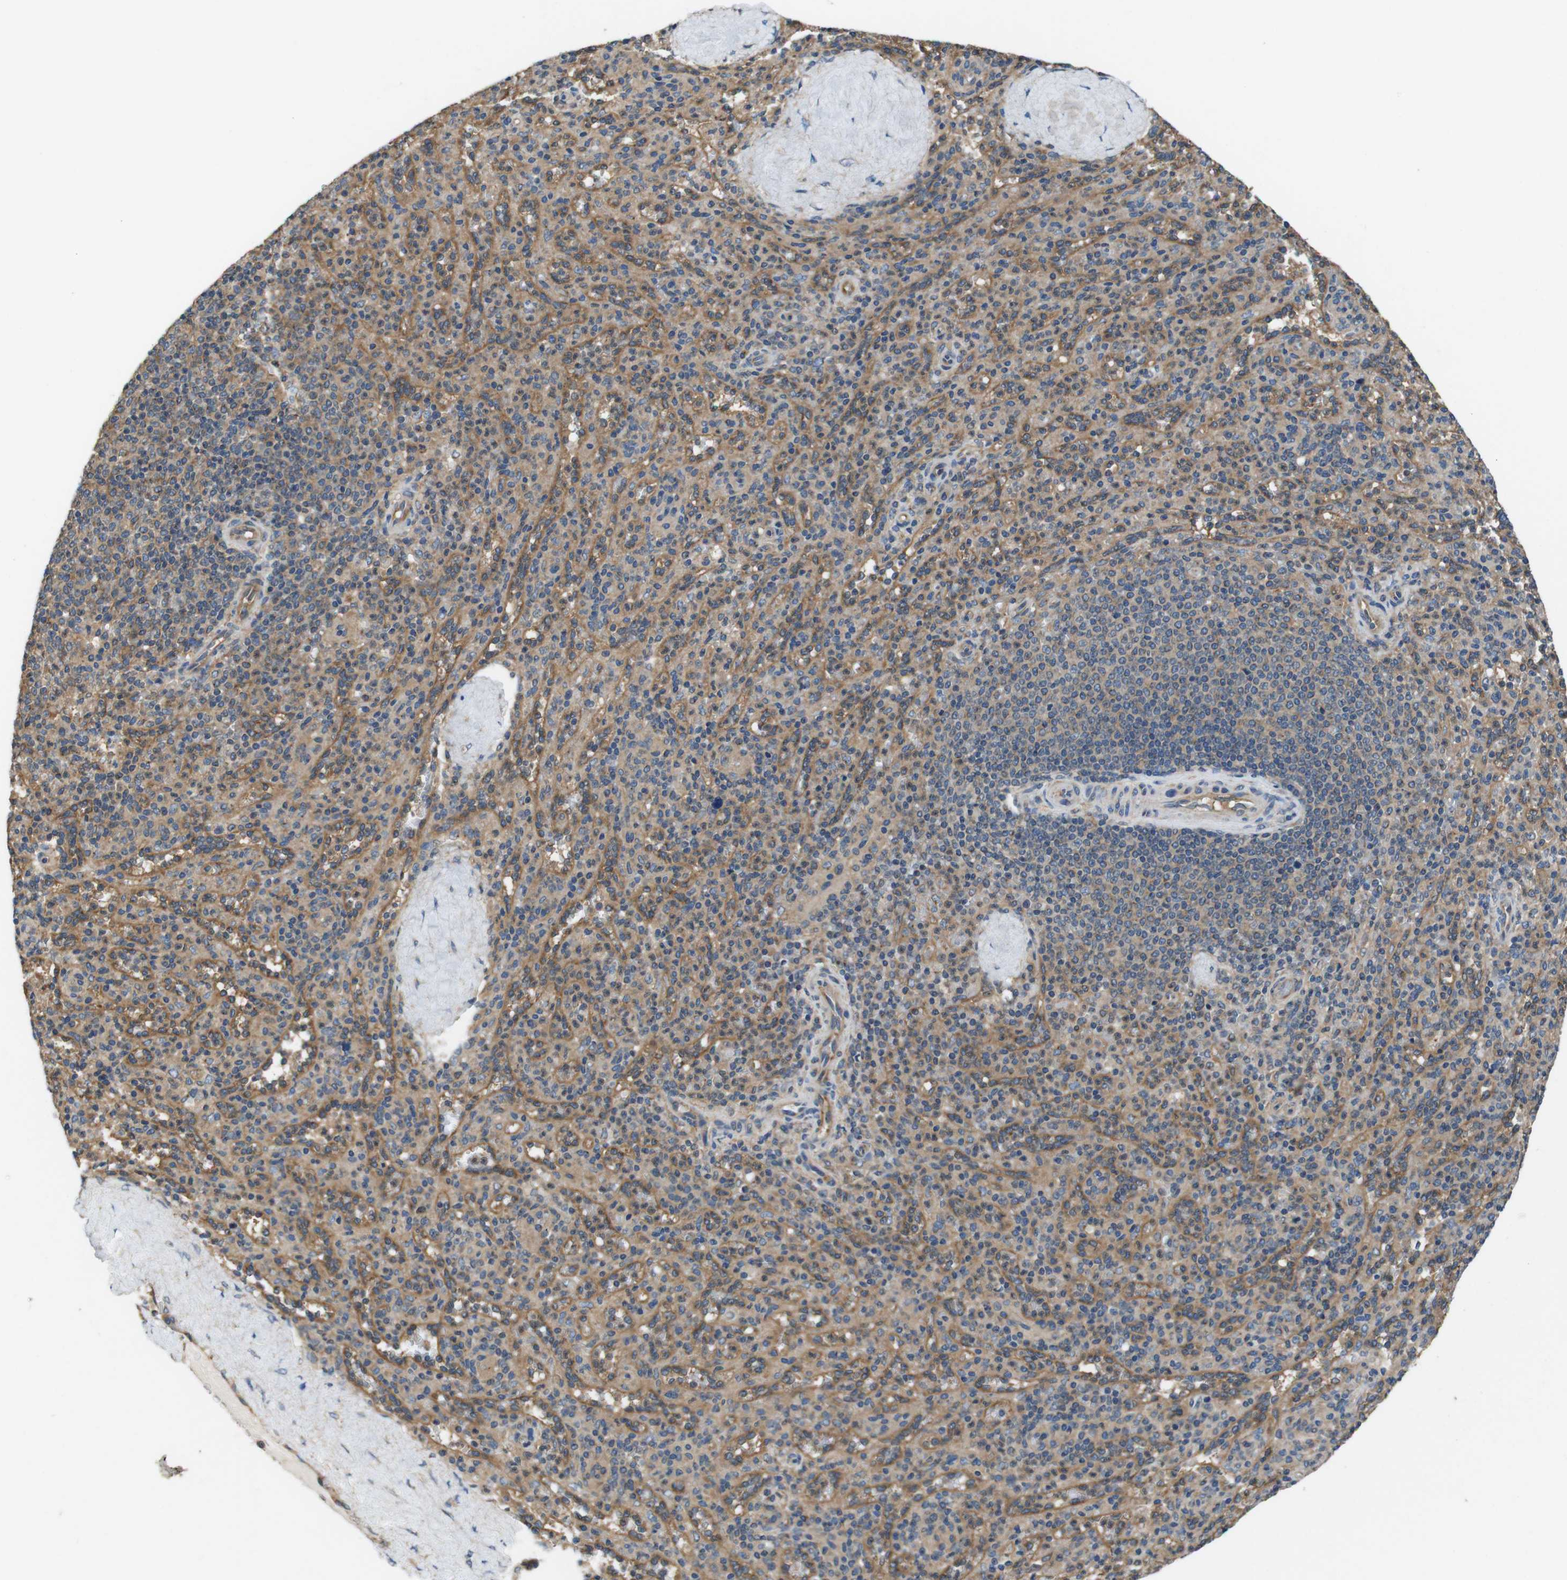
{"staining": {"intensity": "moderate", "quantity": "25%-75%", "location": "cytoplasmic/membranous"}, "tissue": "spleen", "cell_type": "Cells in red pulp", "image_type": "normal", "snomed": [{"axis": "morphology", "description": "Normal tissue, NOS"}, {"axis": "topography", "description": "Spleen"}], "caption": "High-power microscopy captured an IHC image of benign spleen, revealing moderate cytoplasmic/membranous staining in approximately 25%-75% of cells in red pulp. The protein is stained brown, and the nuclei are stained in blue (DAB IHC with brightfield microscopy, high magnification).", "gene": "DCTN1", "patient": {"sex": "male", "age": 36}}